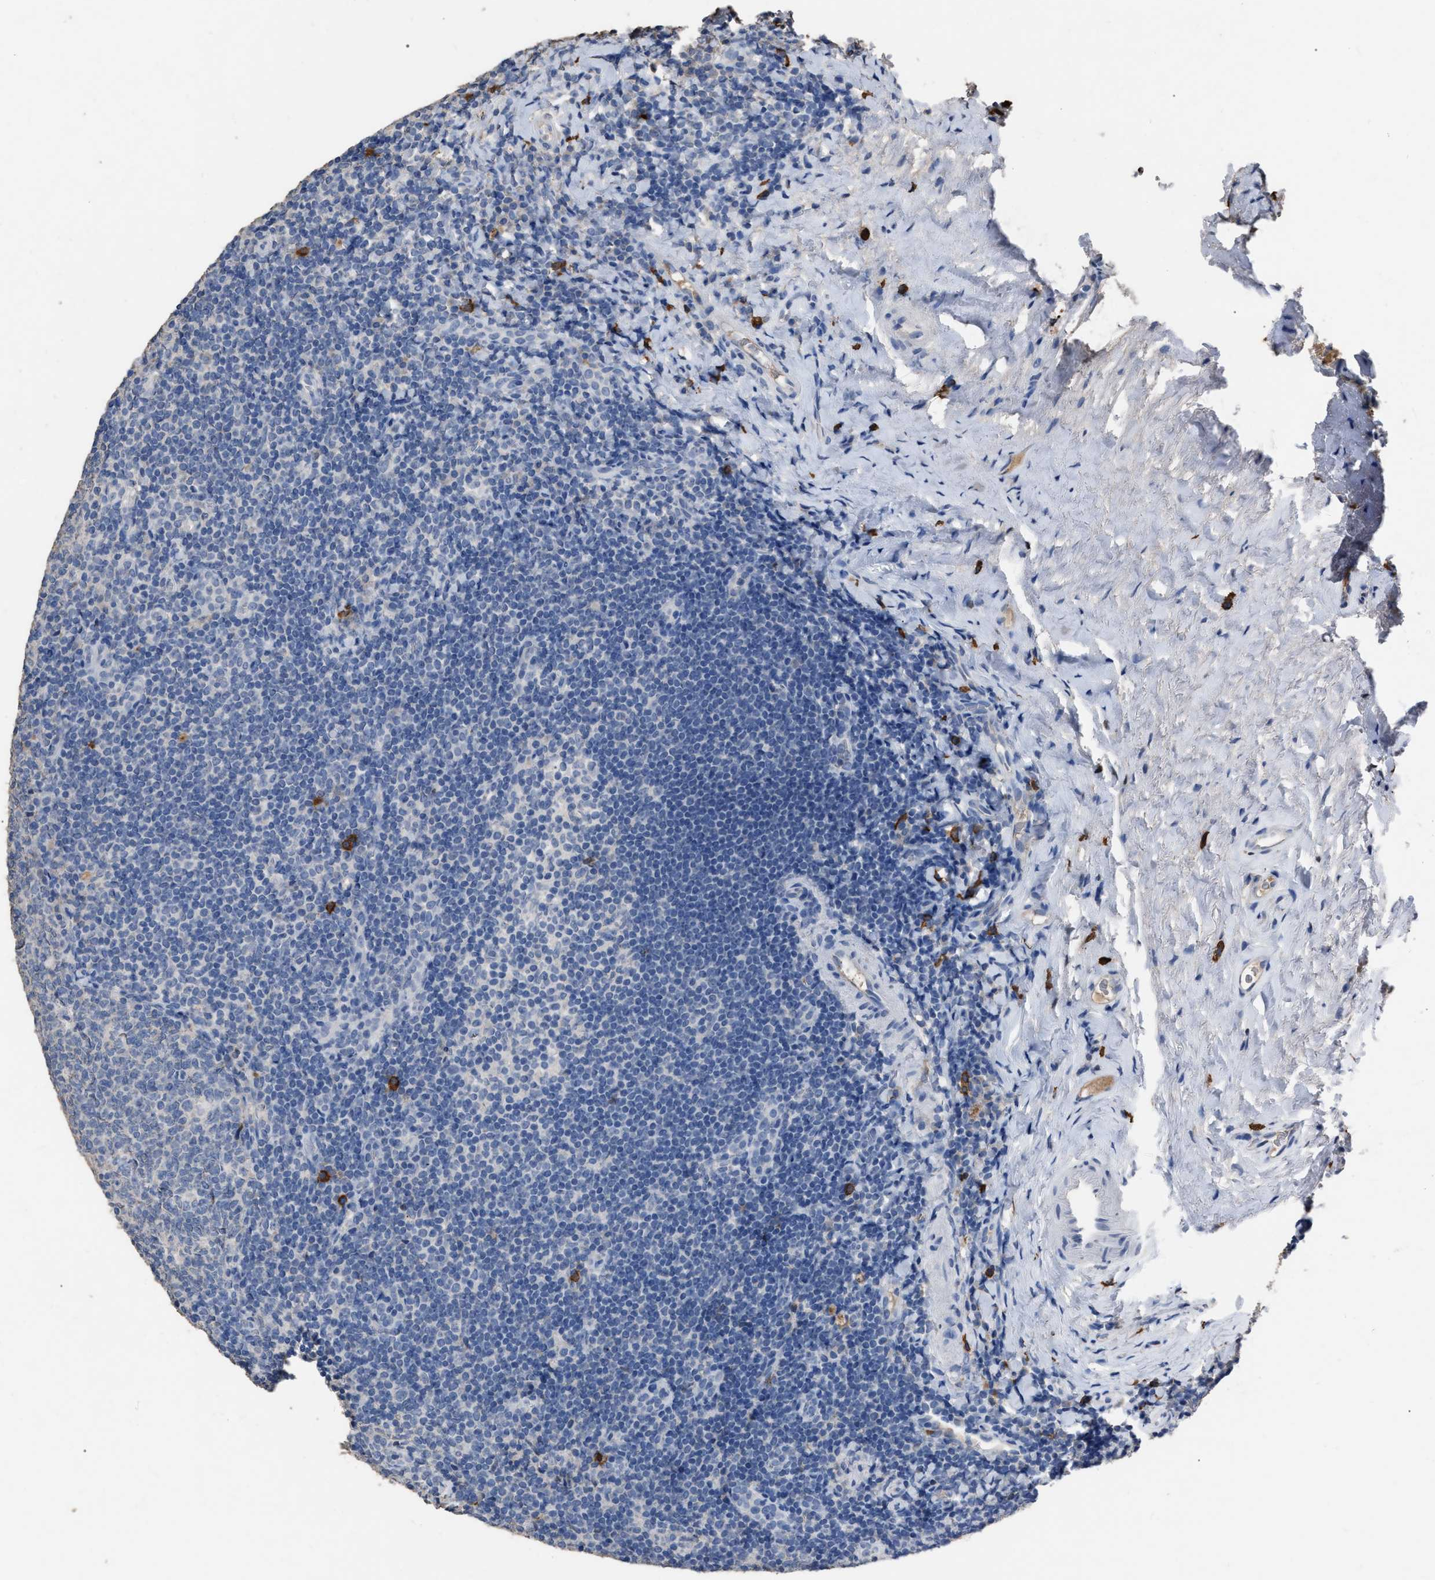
{"staining": {"intensity": "negative", "quantity": "none", "location": "none"}, "tissue": "tonsil", "cell_type": "Germinal center cells", "image_type": "normal", "snomed": [{"axis": "morphology", "description": "Normal tissue, NOS"}, {"axis": "topography", "description": "Tonsil"}], "caption": "Human tonsil stained for a protein using IHC displays no staining in germinal center cells.", "gene": "HABP2", "patient": {"sex": "male", "age": 37}}